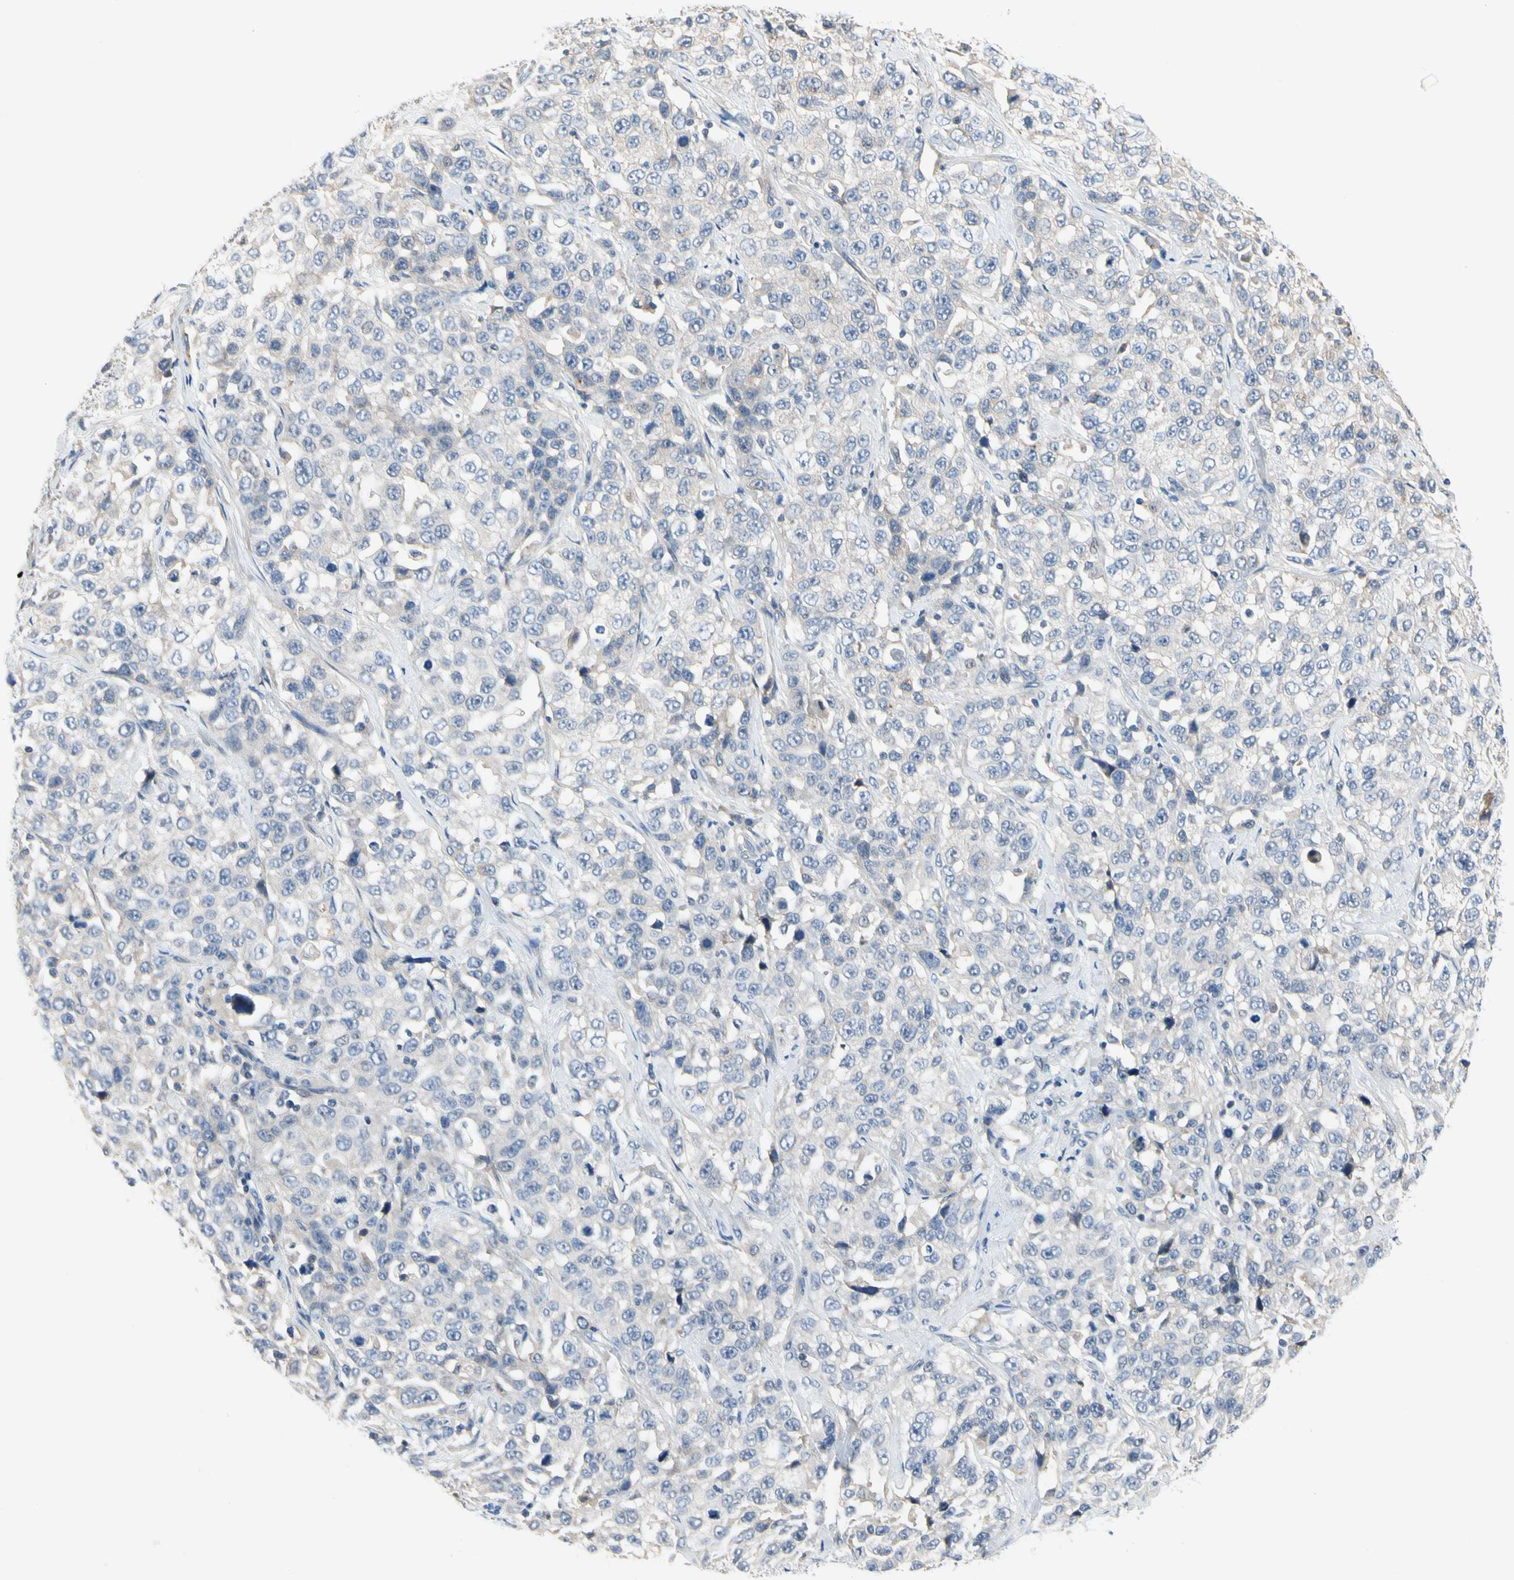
{"staining": {"intensity": "weak", "quantity": "<25%", "location": "cytoplasmic/membranous"}, "tissue": "stomach cancer", "cell_type": "Tumor cells", "image_type": "cancer", "snomed": [{"axis": "morphology", "description": "Normal tissue, NOS"}, {"axis": "morphology", "description": "Adenocarcinoma, NOS"}, {"axis": "topography", "description": "Stomach"}], "caption": "Stomach cancer (adenocarcinoma) was stained to show a protein in brown. There is no significant positivity in tumor cells.", "gene": "GAS6", "patient": {"sex": "male", "age": 48}}